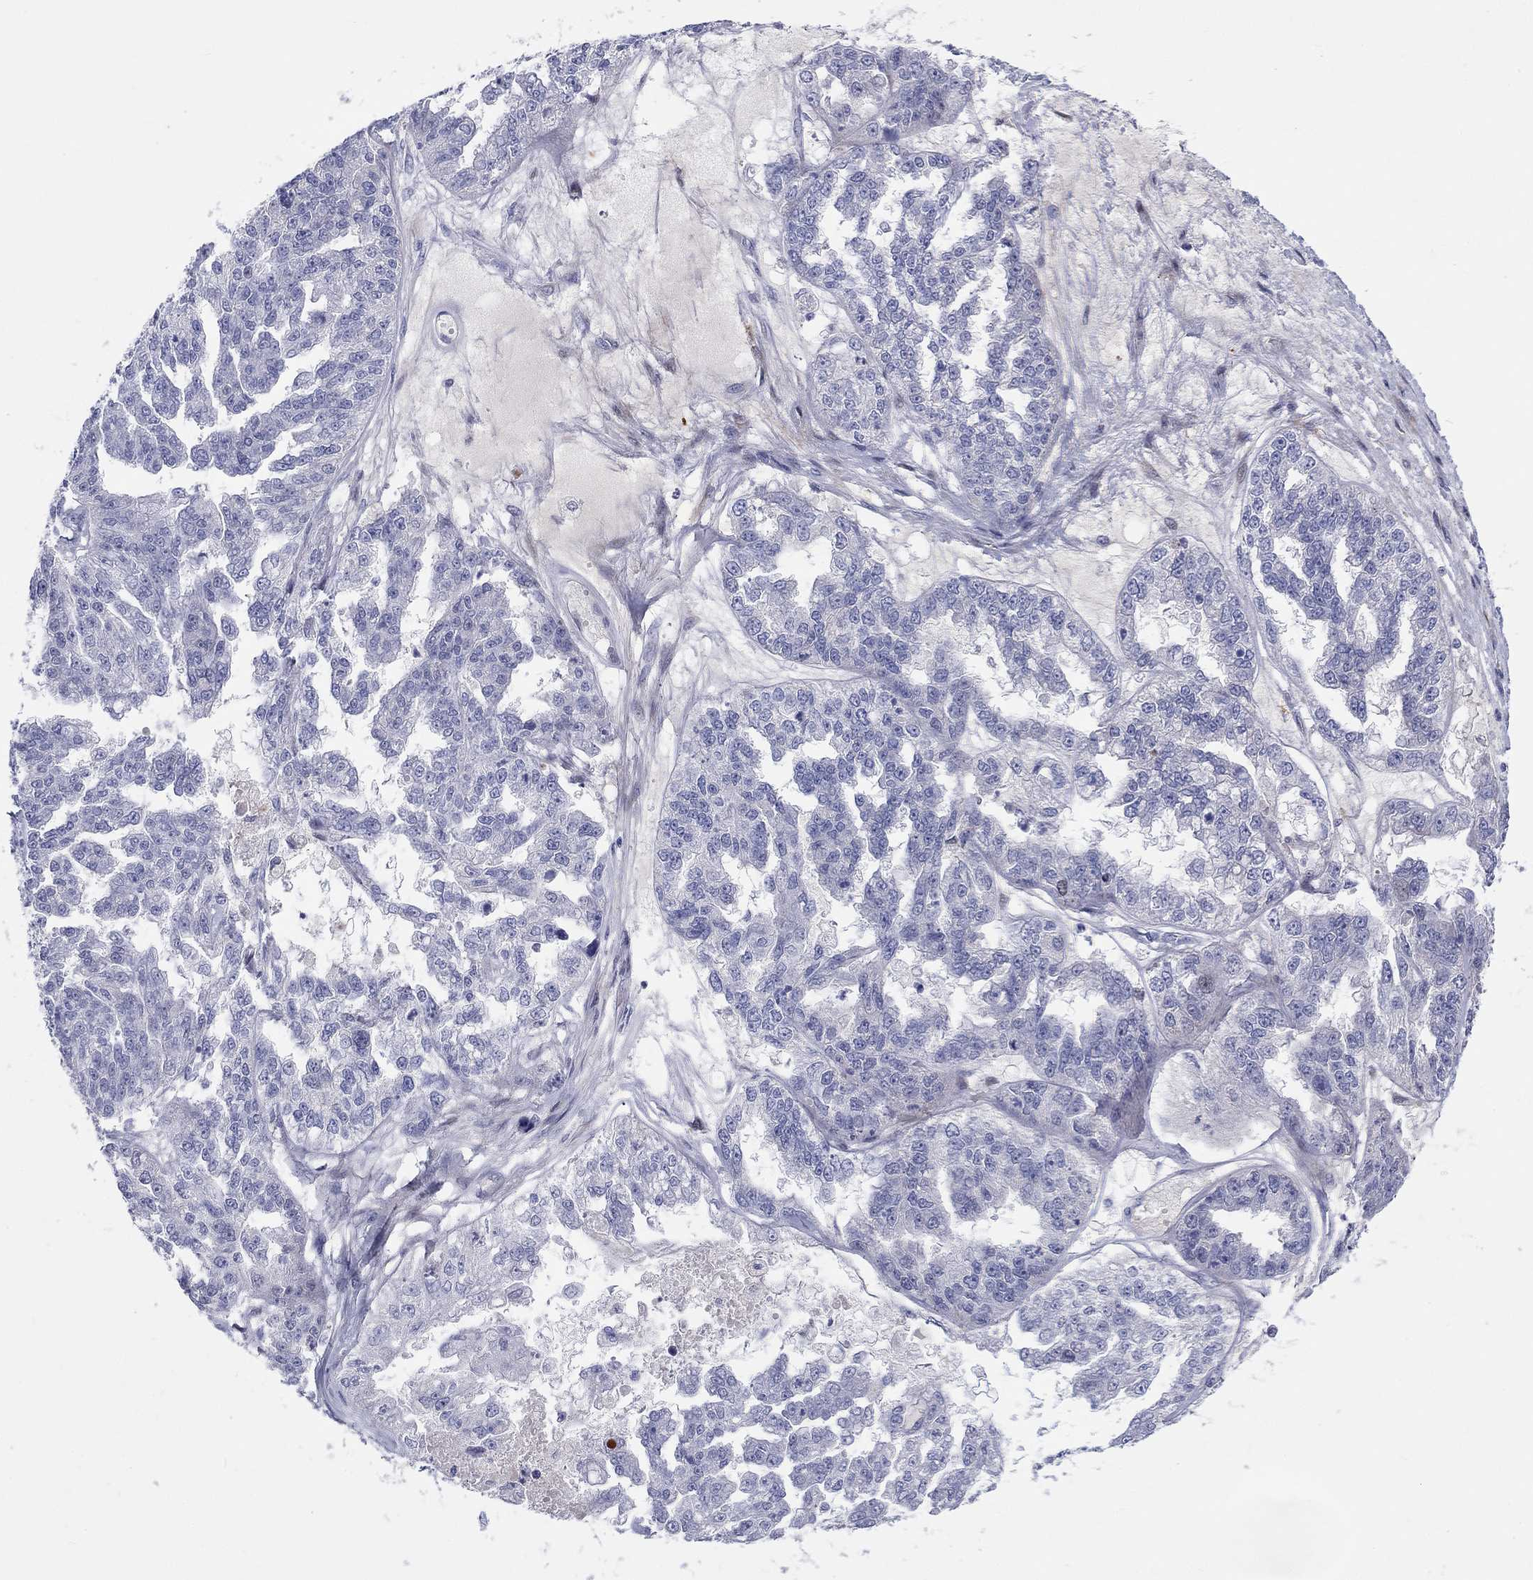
{"staining": {"intensity": "negative", "quantity": "none", "location": "none"}, "tissue": "ovarian cancer", "cell_type": "Tumor cells", "image_type": "cancer", "snomed": [{"axis": "morphology", "description": "Cystadenocarcinoma, serous, NOS"}, {"axis": "topography", "description": "Ovary"}], "caption": "A high-resolution micrograph shows immunohistochemistry staining of ovarian cancer (serous cystadenocarcinoma), which shows no significant positivity in tumor cells. The staining was performed using DAB (3,3'-diaminobenzidine) to visualize the protein expression in brown, while the nuclei were stained in blue with hematoxylin (Magnification: 20x).", "gene": "ARHGAP36", "patient": {"sex": "female", "age": 58}}